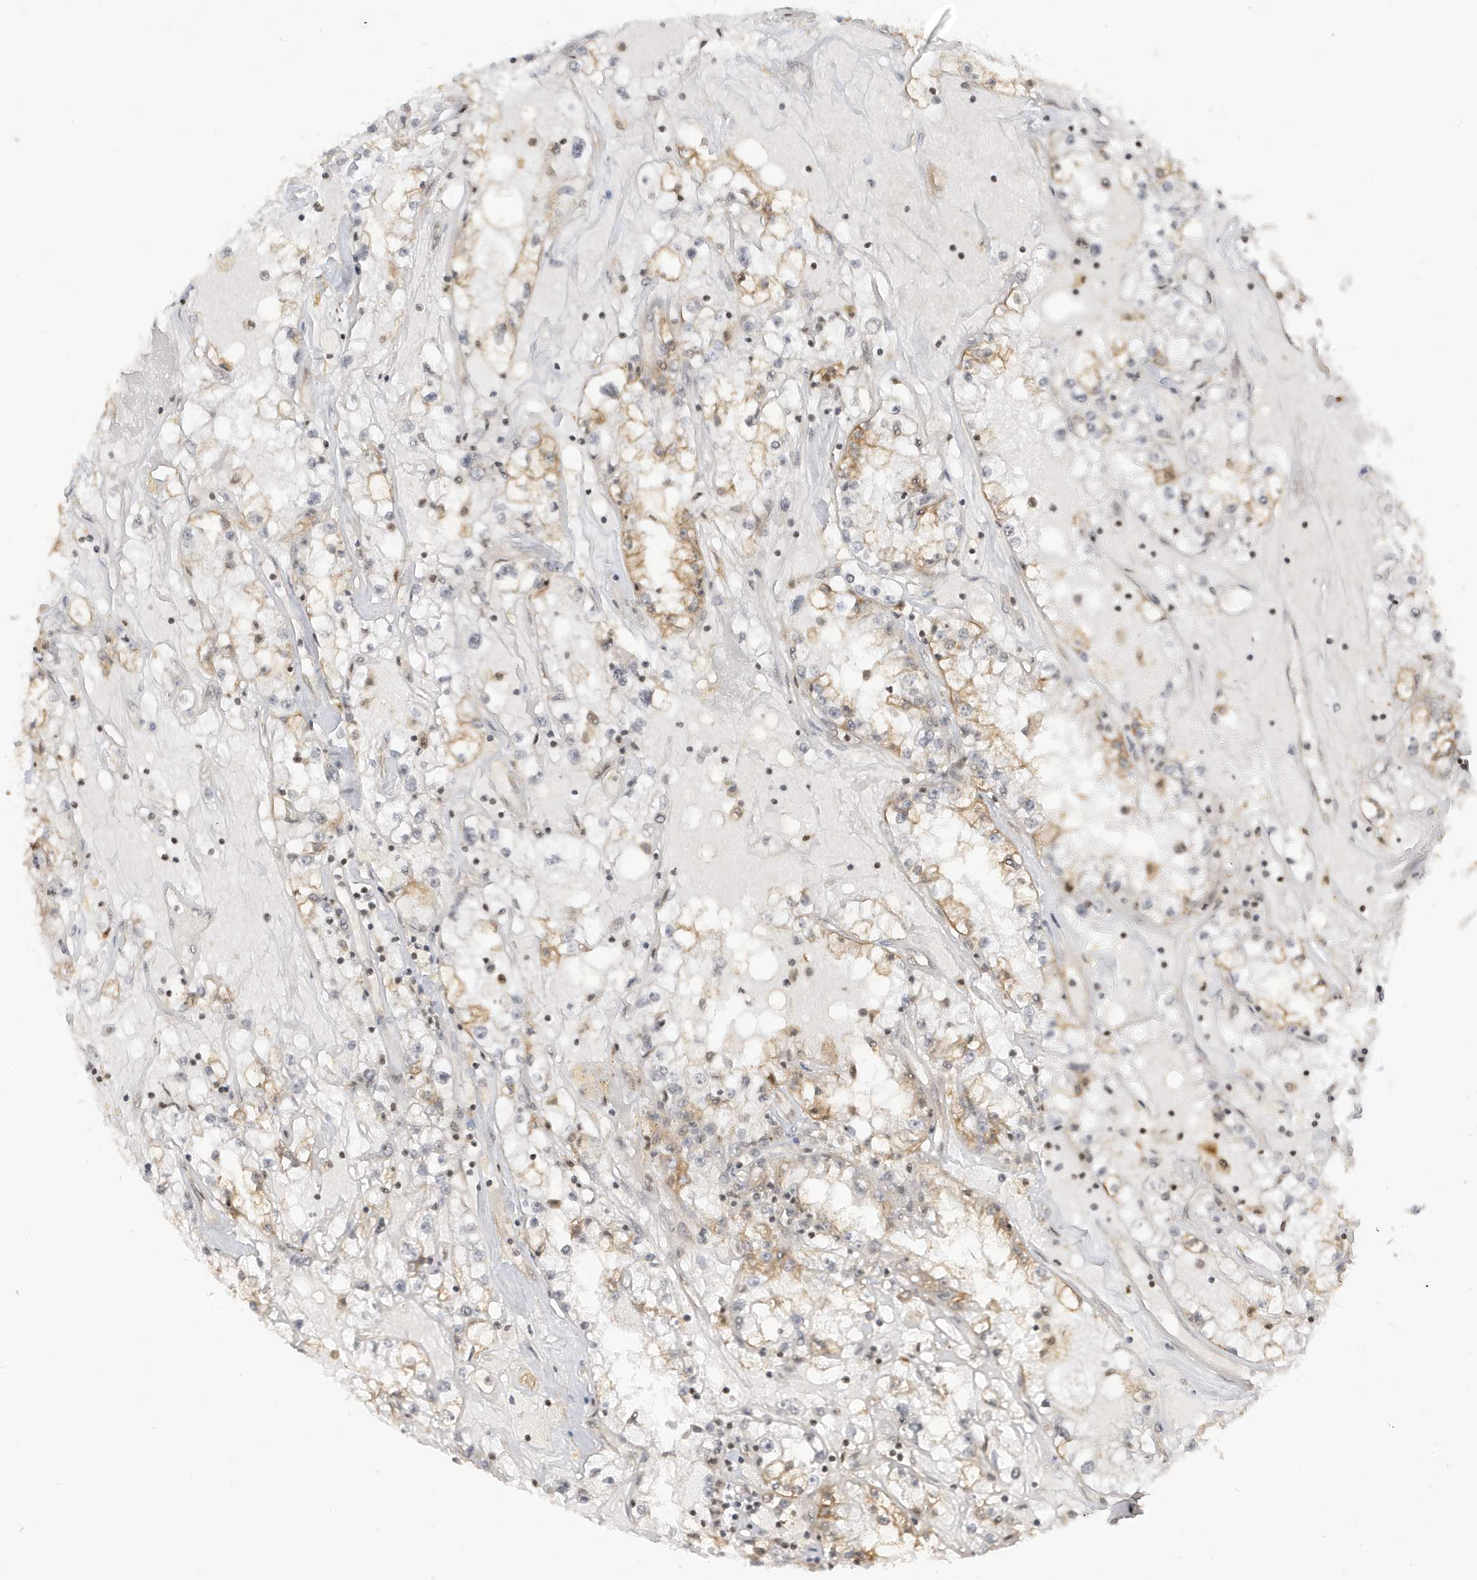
{"staining": {"intensity": "moderate", "quantity": "25%-75%", "location": "cytoplasmic/membranous"}, "tissue": "renal cancer", "cell_type": "Tumor cells", "image_type": "cancer", "snomed": [{"axis": "morphology", "description": "Adenocarcinoma, NOS"}, {"axis": "topography", "description": "Kidney"}], "caption": "A brown stain shows moderate cytoplasmic/membranous staining of a protein in renal adenocarcinoma tumor cells. The staining was performed using DAB (3,3'-diaminobenzidine), with brown indicating positive protein expression. Nuclei are stained blue with hematoxylin.", "gene": "TAB3", "patient": {"sex": "male", "age": 56}}